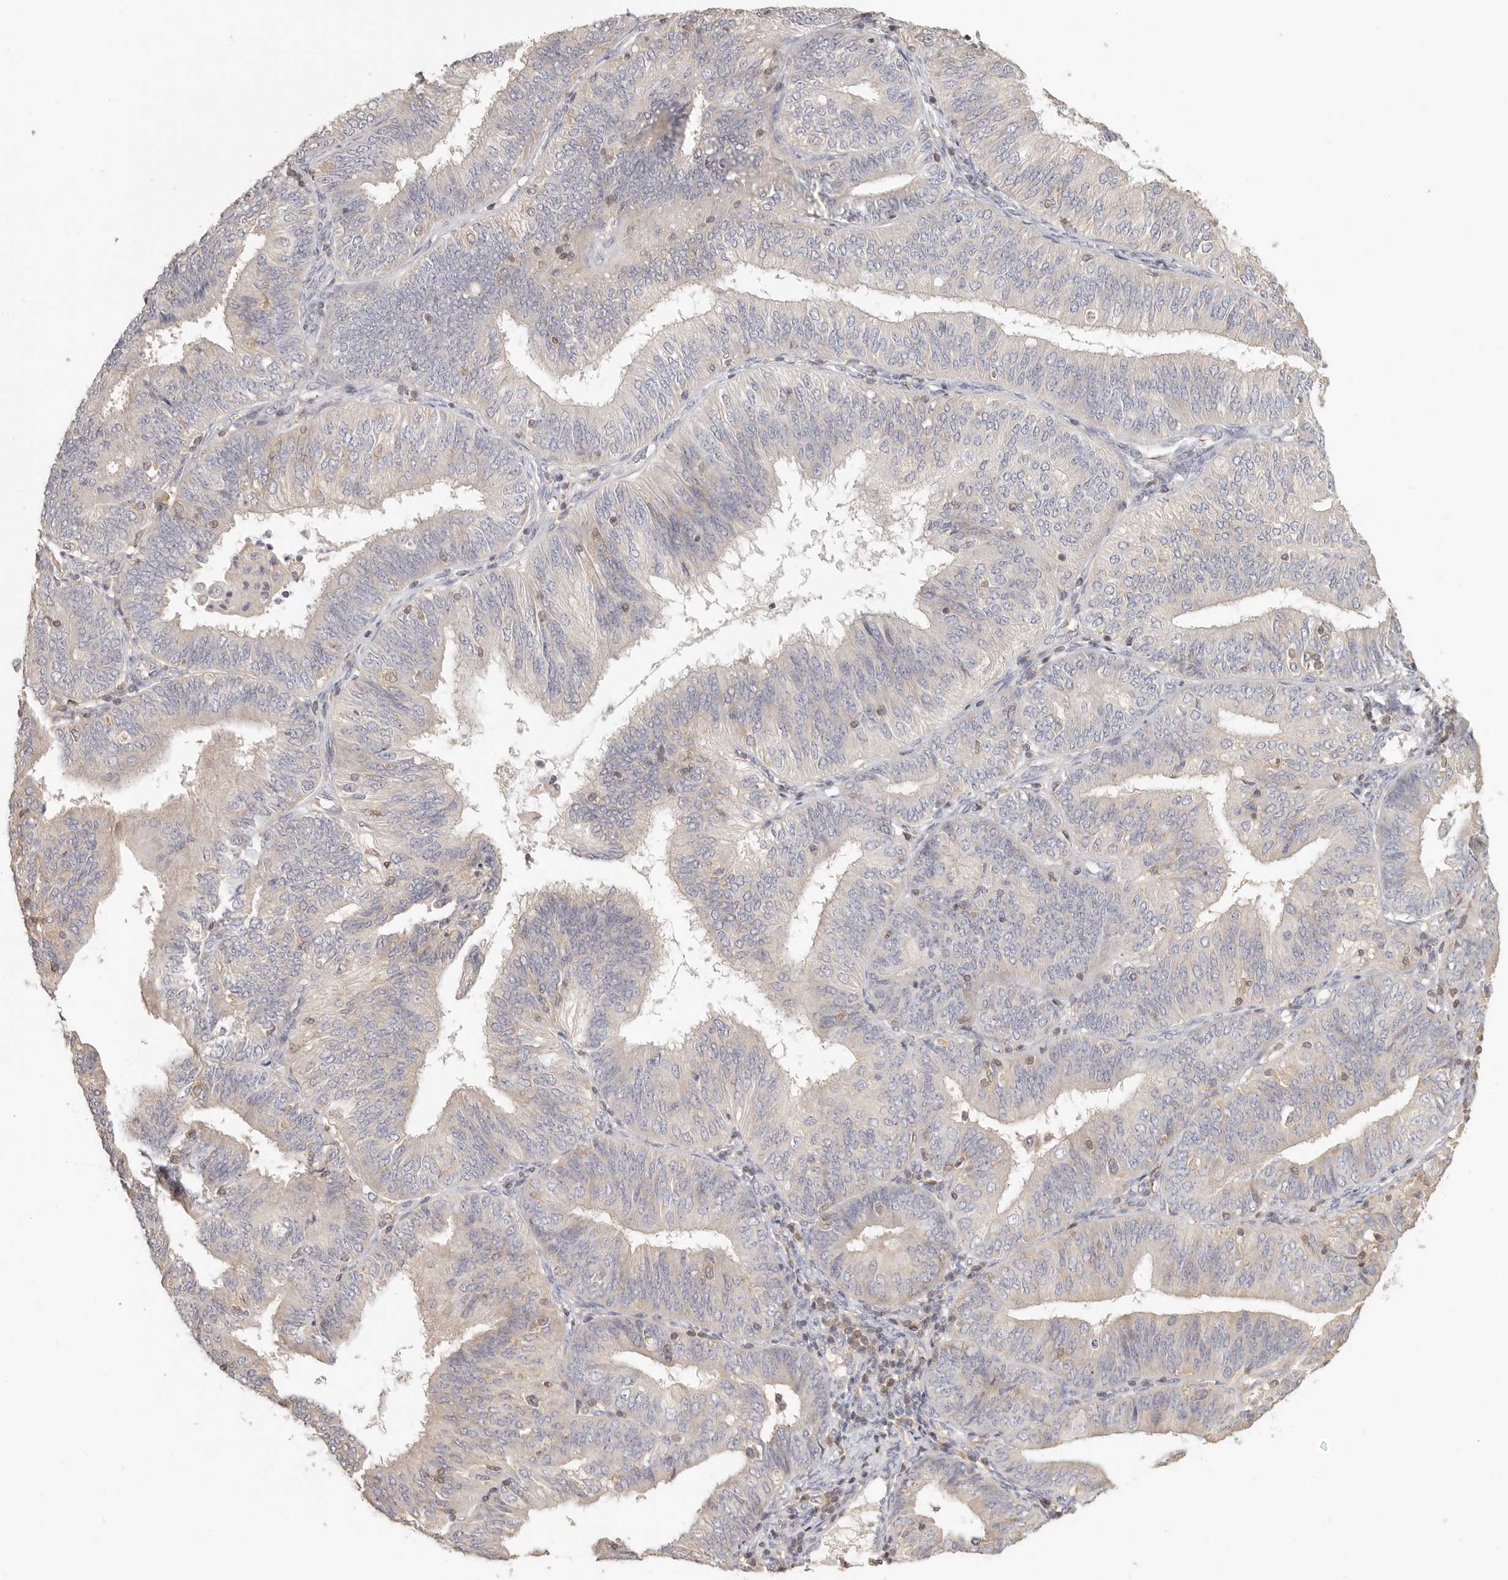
{"staining": {"intensity": "weak", "quantity": "<25%", "location": "cytoplasmic/membranous"}, "tissue": "endometrial cancer", "cell_type": "Tumor cells", "image_type": "cancer", "snomed": [{"axis": "morphology", "description": "Adenocarcinoma, NOS"}, {"axis": "topography", "description": "Endometrium"}], "caption": "DAB immunohistochemical staining of human endometrial cancer displays no significant positivity in tumor cells.", "gene": "CSK", "patient": {"sex": "female", "age": 58}}